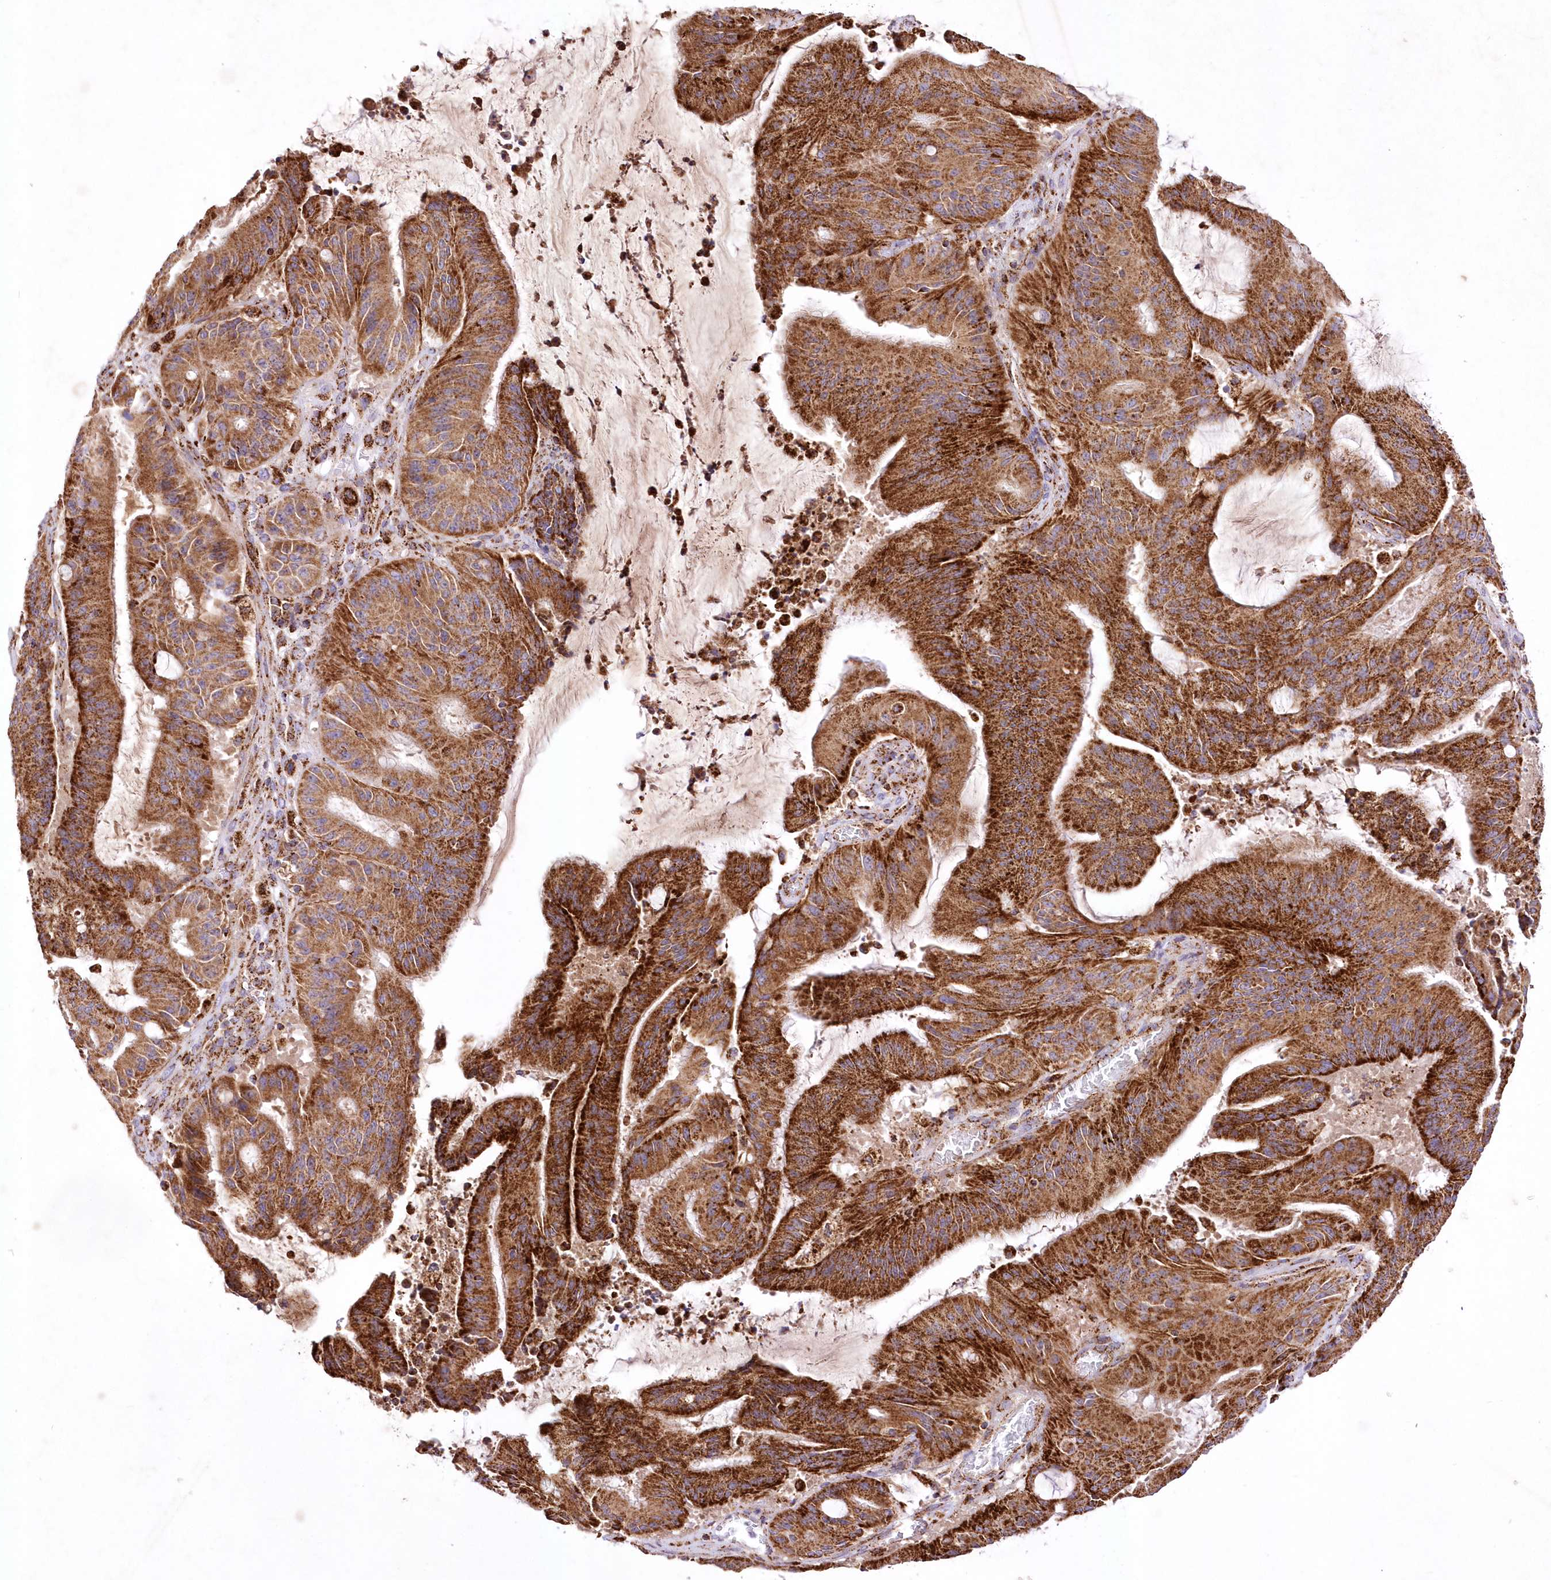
{"staining": {"intensity": "strong", "quantity": ">75%", "location": "cytoplasmic/membranous"}, "tissue": "liver cancer", "cell_type": "Tumor cells", "image_type": "cancer", "snomed": [{"axis": "morphology", "description": "Normal tissue, NOS"}, {"axis": "morphology", "description": "Cholangiocarcinoma"}, {"axis": "topography", "description": "Liver"}, {"axis": "topography", "description": "Peripheral nerve tissue"}], "caption": "Immunohistochemistry image of human cholangiocarcinoma (liver) stained for a protein (brown), which reveals high levels of strong cytoplasmic/membranous expression in about >75% of tumor cells.", "gene": "ASNSD1", "patient": {"sex": "female", "age": 73}}